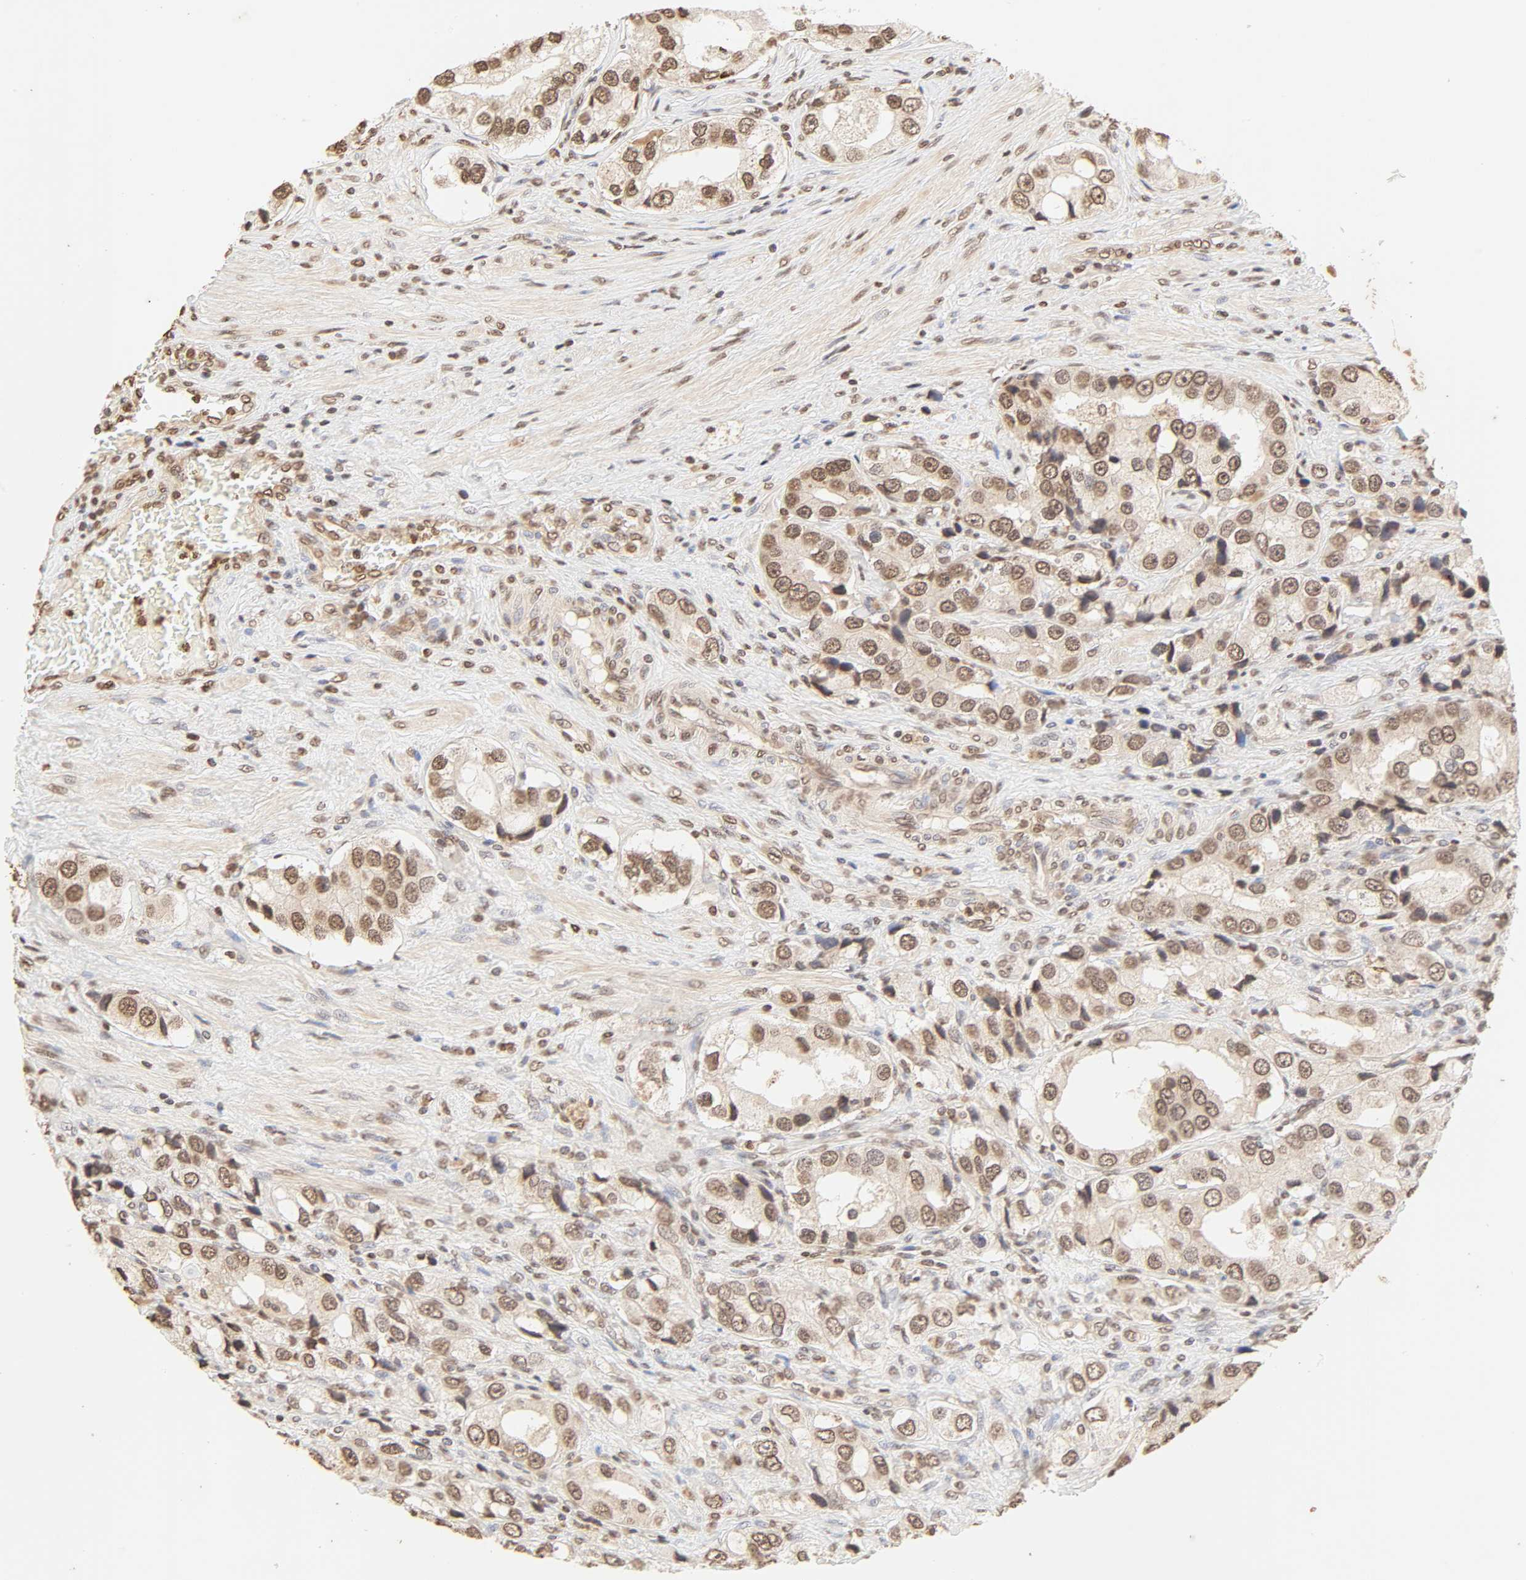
{"staining": {"intensity": "moderate", "quantity": ">75%", "location": "cytoplasmic/membranous,nuclear"}, "tissue": "prostate cancer", "cell_type": "Tumor cells", "image_type": "cancer", "snomed": [{"axis": "morphology", "description": "Adenocarcinoma, High grade"}, {"axis": "topography", "description": "Prostate"}], "caption": "The photomicrograph exhibits staining of prostate cancer, revealing moderate cytoplasmic/membranous and nuclear protein staining (brown color) within tumor cells.", "gene": "TBL1X", "patient": {"sex": "male", "age": 63}}